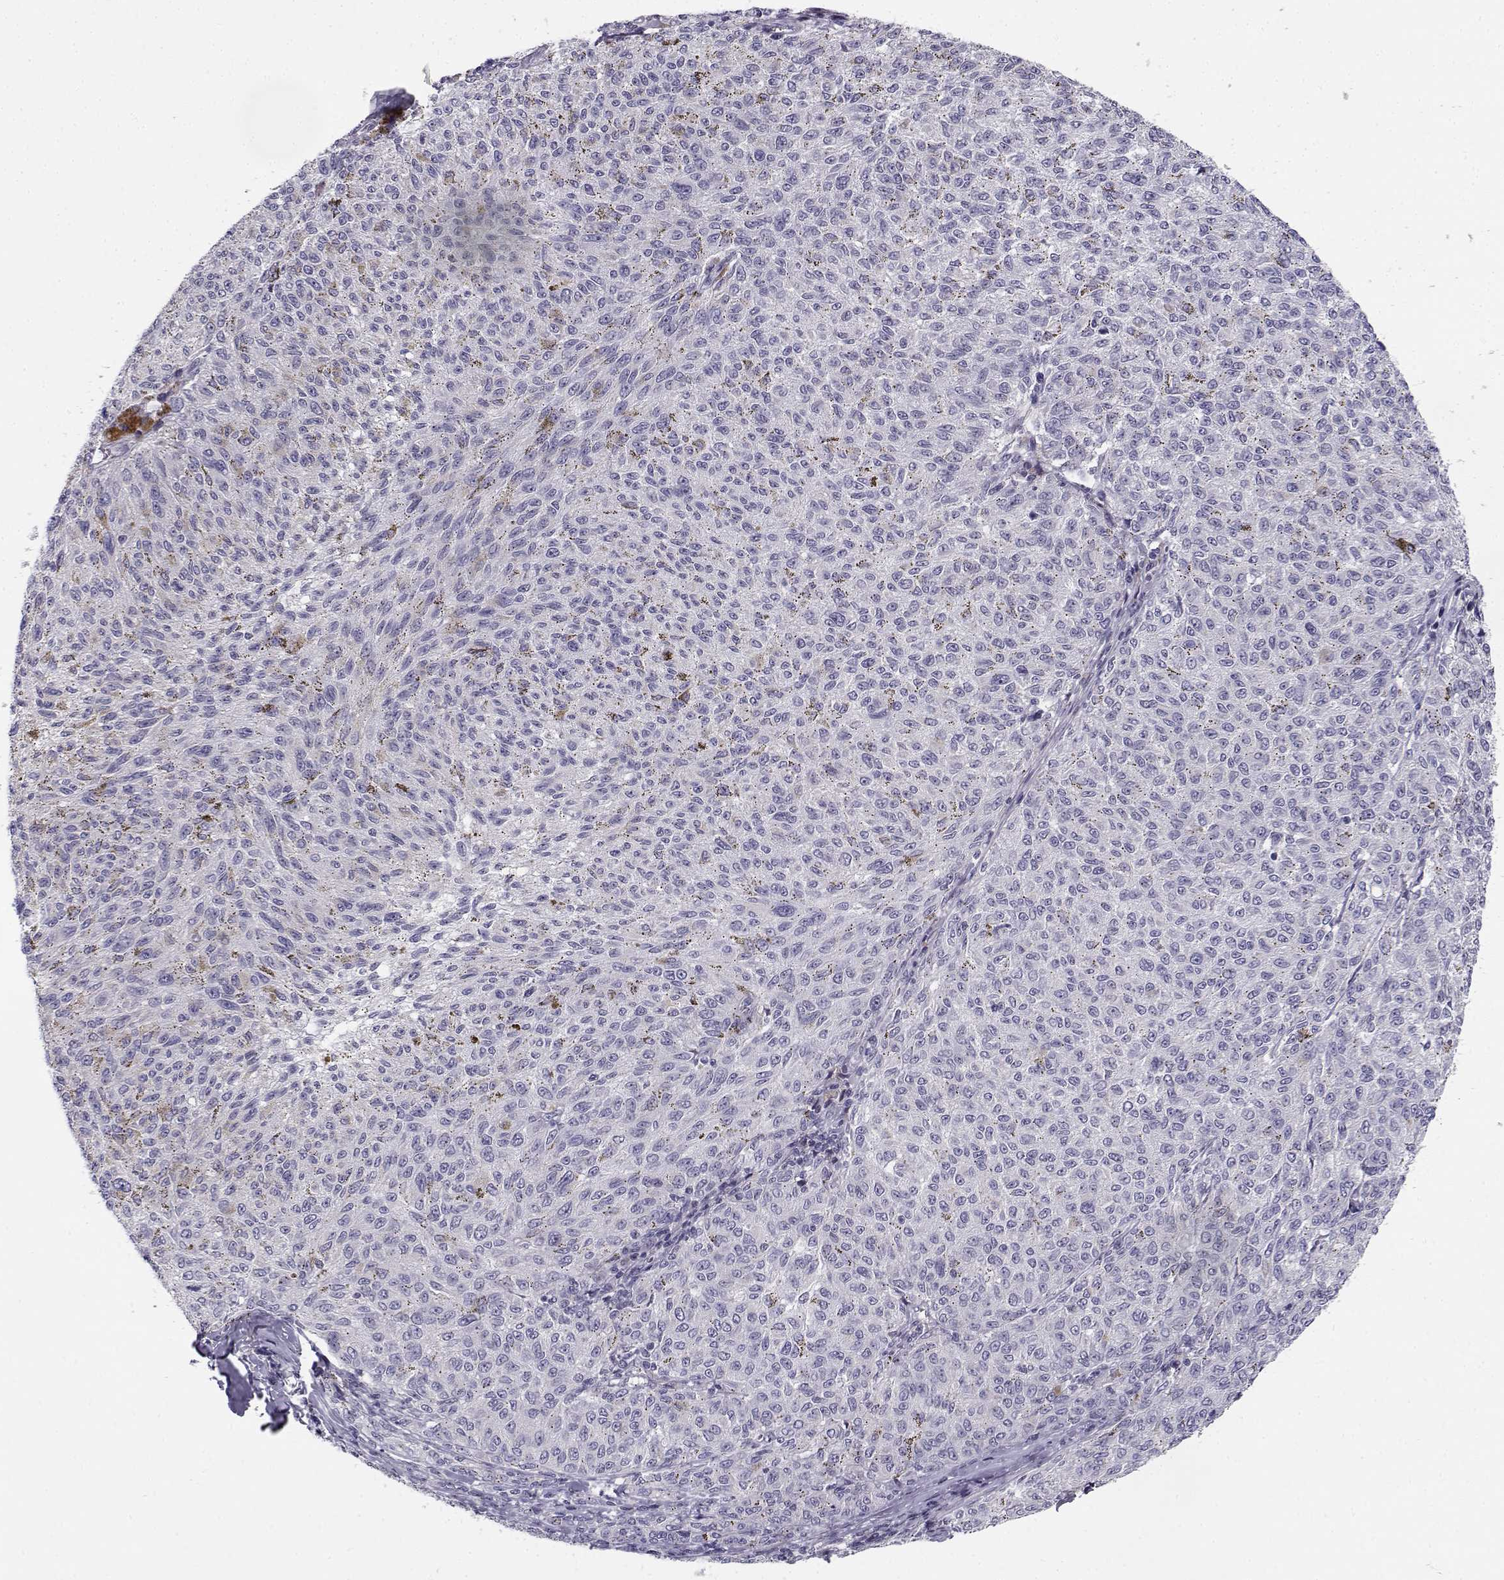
{"staining": {"intensity": "negative", "quantity": "none", "location": "none"}, "tissue": "melanoma", "cell_type": "Tumor cells", "image_type": "cancer", "snomed": [{"axis": "morphology", "description": "Malignant melanoma, NOS"}, {"axis": "topography", "description": "Skin"}], "caption": "This is an immunohistochemistry image of melanoma. There is no positivity in tumor cells.", "gene": "DDX25", "patient": {"sex": "female", "age": 72}}